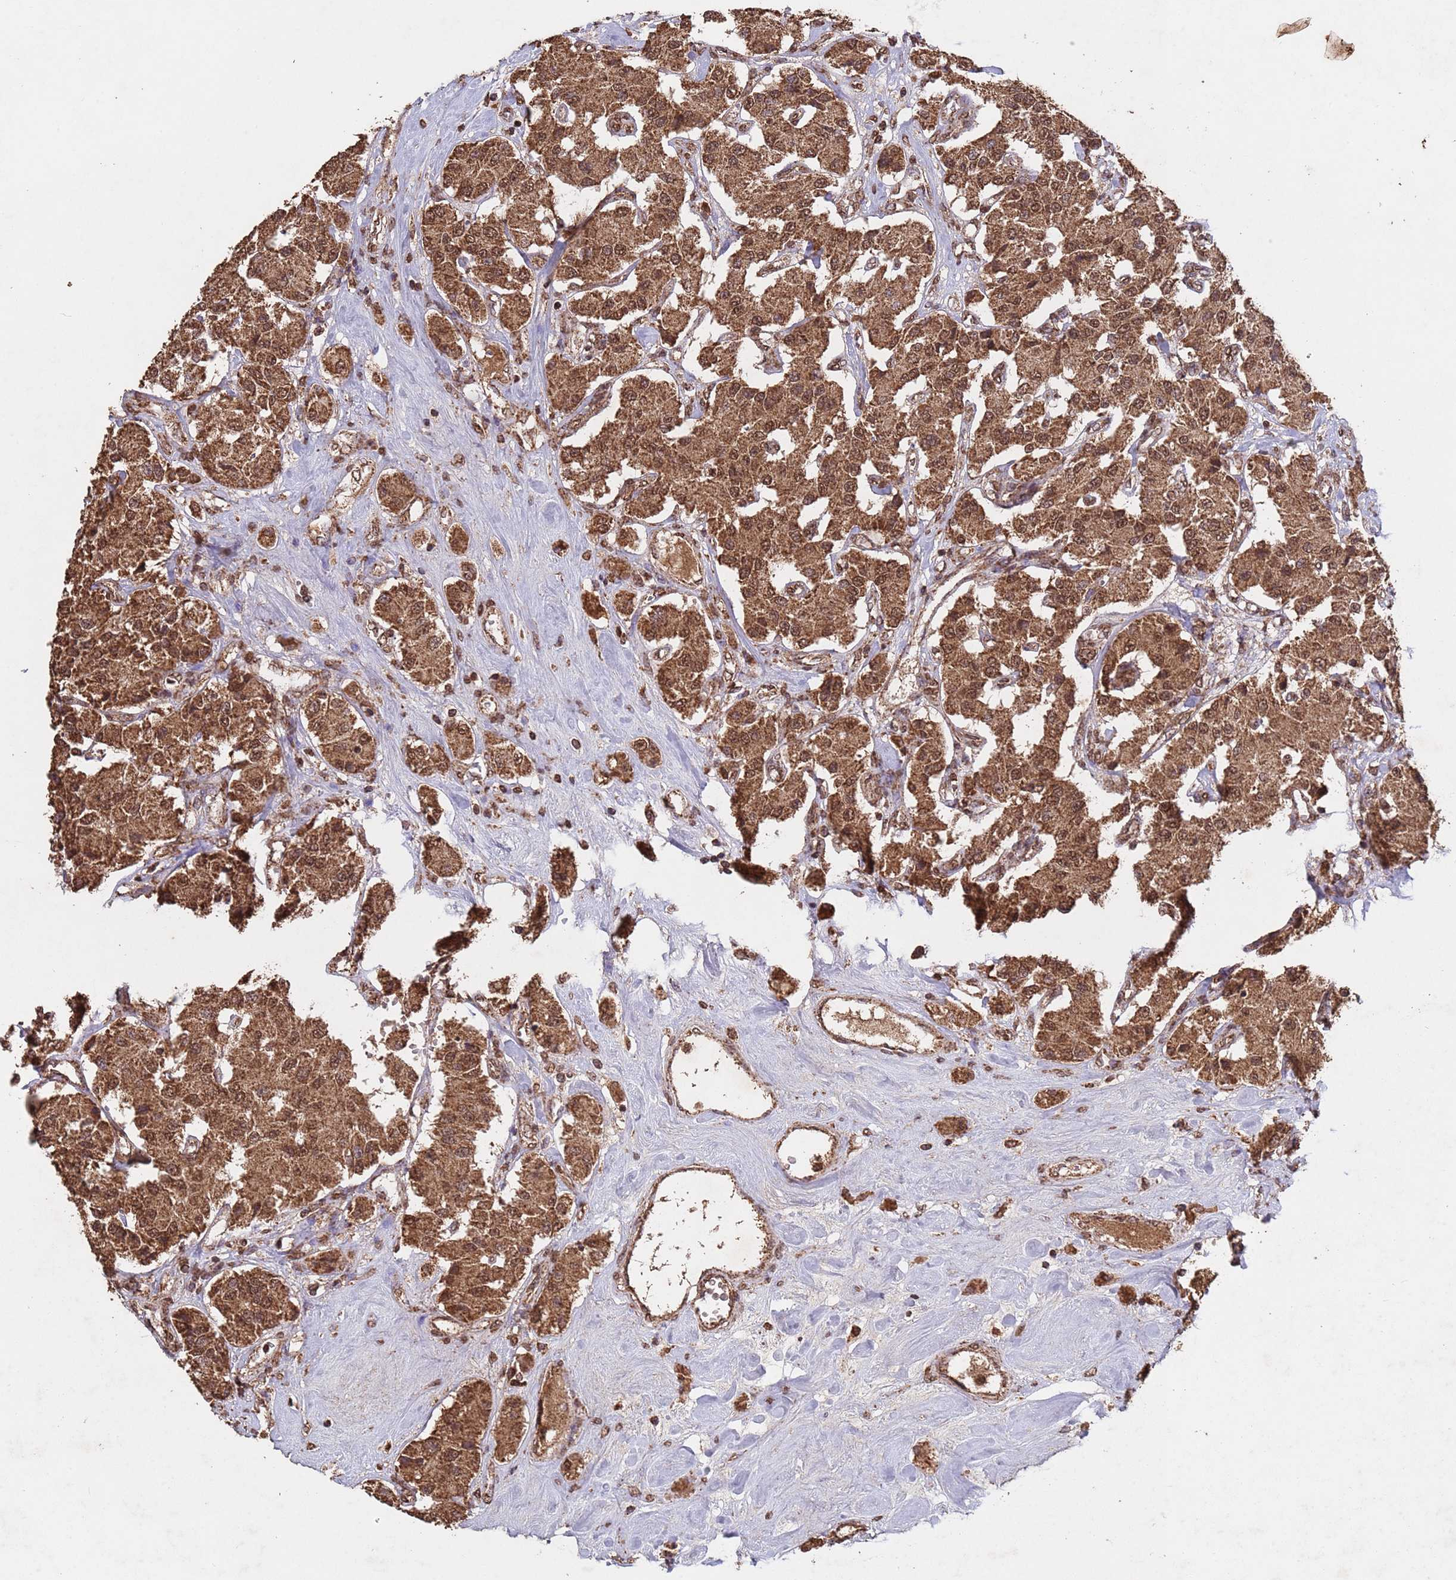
{"staining": {"intensity": "strong", "quantity": ">75%", "location": "cytoplasmic/membranous,nuclear"}, "tissue": "carcinoid", "cell_type": "Tumor cells", "image_type": "cancer", "snomed": [{"axis": "morphology", "description": "Carcinoid, malignant, NOS"}, {"axis": "topography", "description": "Pancreas"}], "caption": "IHC image of neoplastic tissue: malignant carcinoid stained using IHC reveals high levels of strong protein expression localized specifically in the cytoplasmic/membranous and nuclear of tumor cells, appearing as a cytoplasmic/membranous and nuclear brown color.", "gene": "HDAC10", "patient": {"sex": "male", "age": 41}}